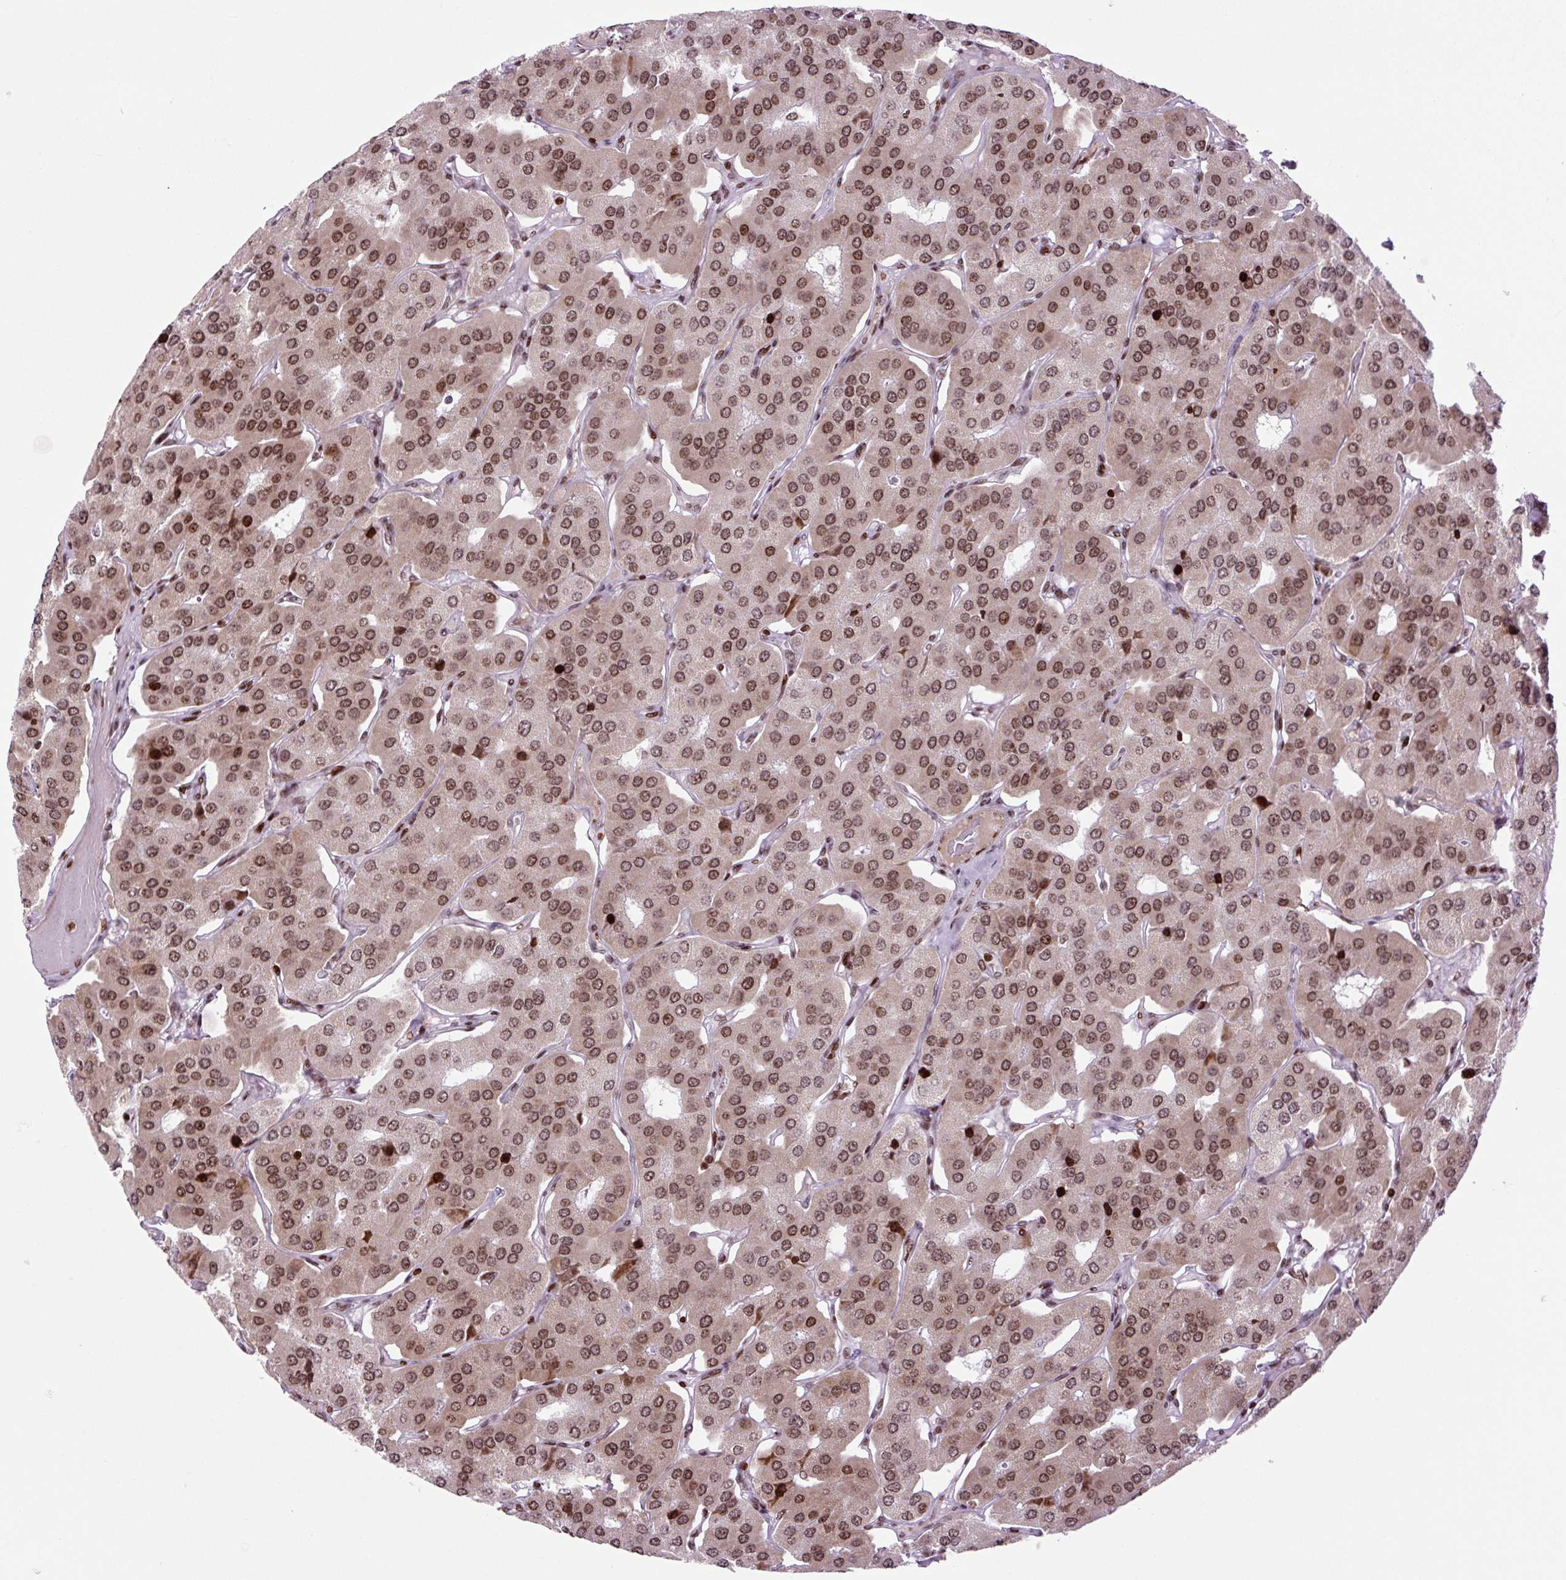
{"staining": {"intensity": "moderate", "quantity": ">75%", "location": "nuclear"}, "tissue": "parathyroid gland", "cell_type": "Glandular cells", "image_type": "normal", "snomed": [{"axis": "morphology", "description": "Normal tissue, NOS"}, {"axis": "morphology", "description": "Adenoma, NOS"}, {"axis": "topography", "description": "Parathyroid gland"}], "caption": "Immunohistochemistry histopathology image of unremarkable parathyroid gland stained for a protein (brown), which demonstrates medium levels of moderate nuclear staining in about >75% of glandular cells.", "gene": "H1", "patient": {"sex": "female", "age": 86}}